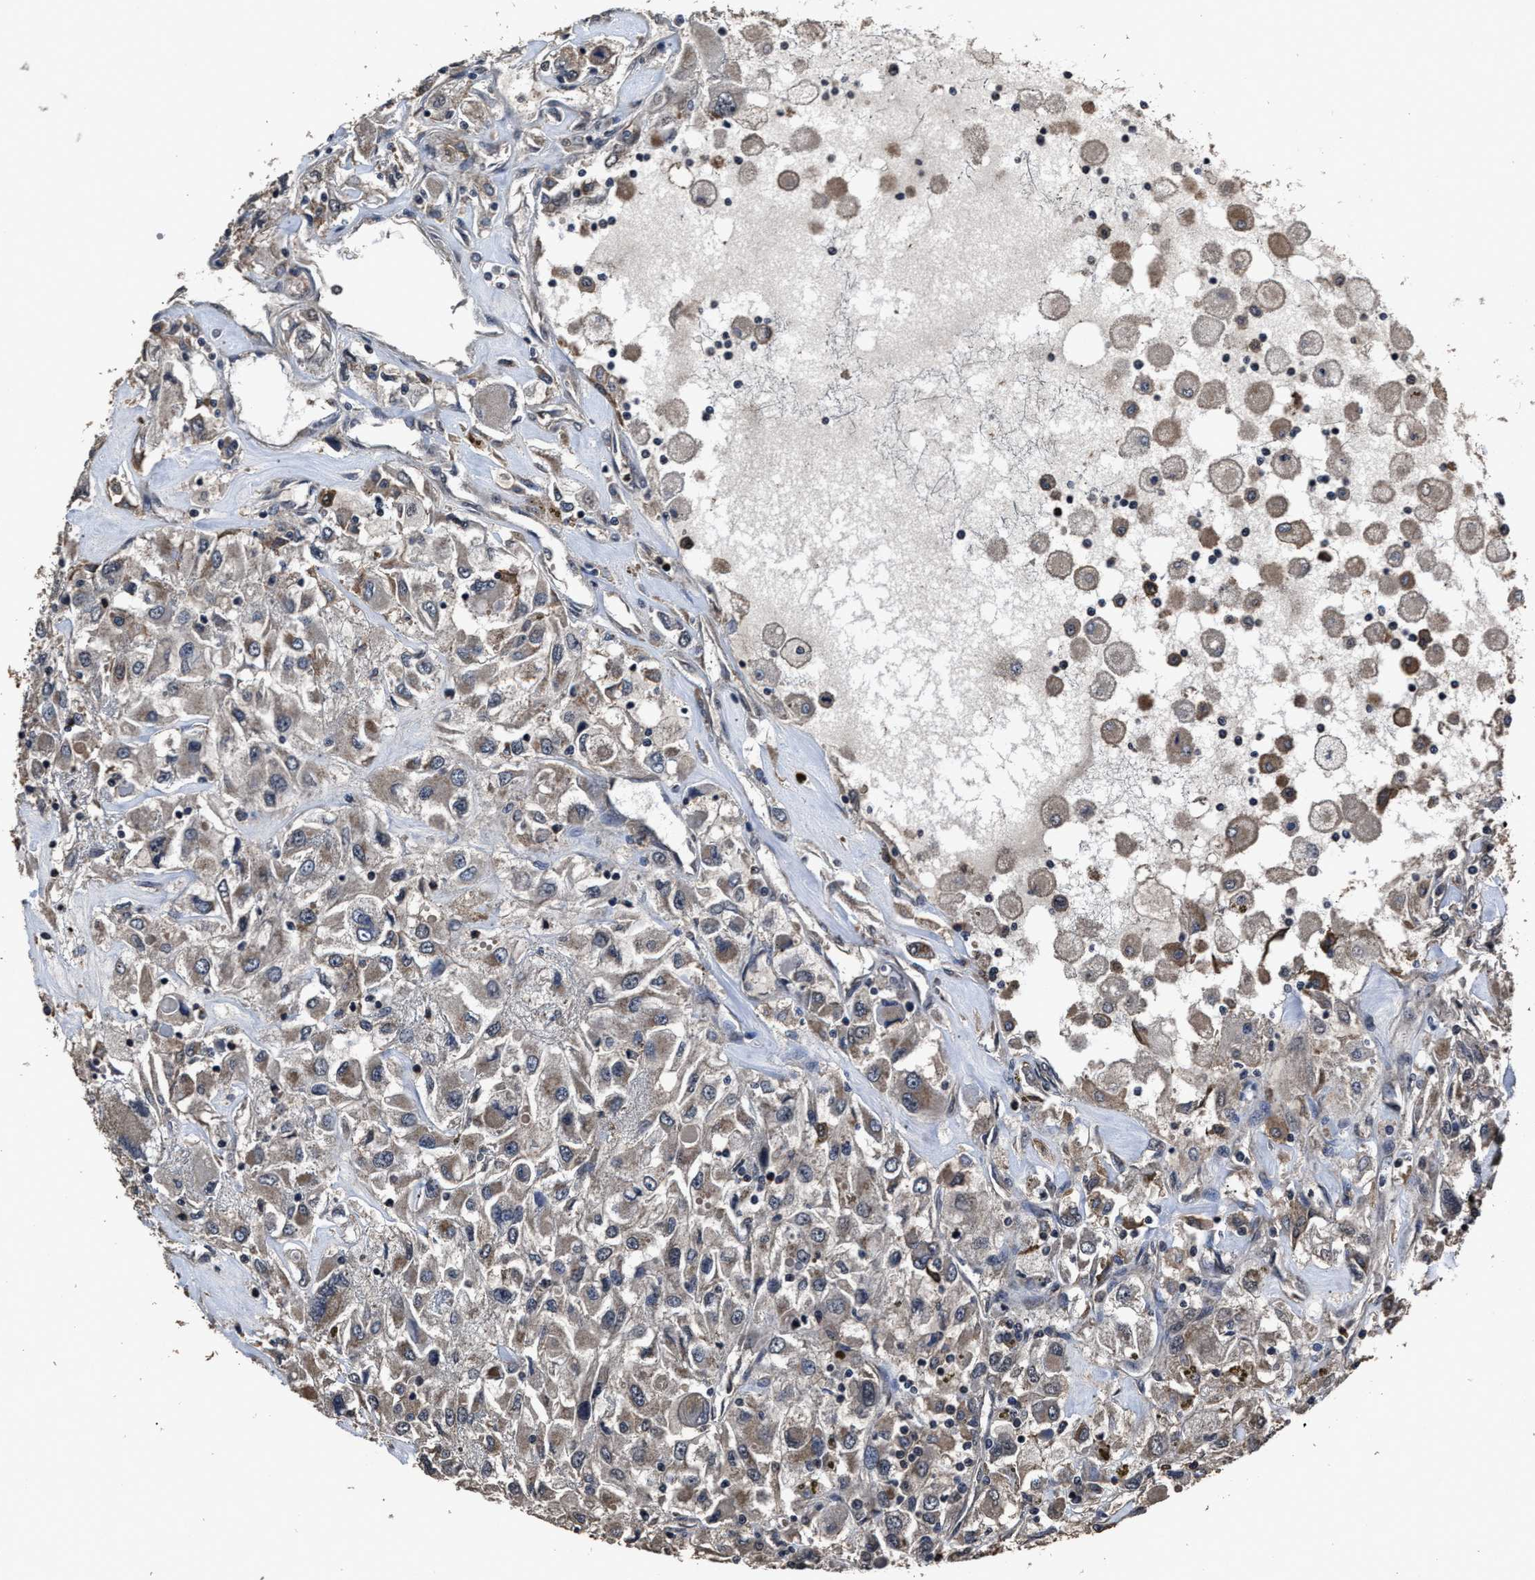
{"staining": {"intensity": "moderate", "quantity": "25%-75%", "location": "cytoplasmic/membranous"}, "tissue": "renal cancer", "cell_type": "Tumor cells", "image_type": "cancer", "snomed": [{"axis": "morphology", "description": "Adenocarcinoma, NOS"}, {"axis": "topography", "description": "Kidney"}], "caption": "Moderate cytoplasmic/membranous staining is appreciated in approximately 25%-75% of tumor cells in renal cancer (adenocarcinoma). The protein is shown in brown color, while the nuclei are stained blue.", "gene": "RSBN1L", "patient": {"sex": "female", "age": 52}}